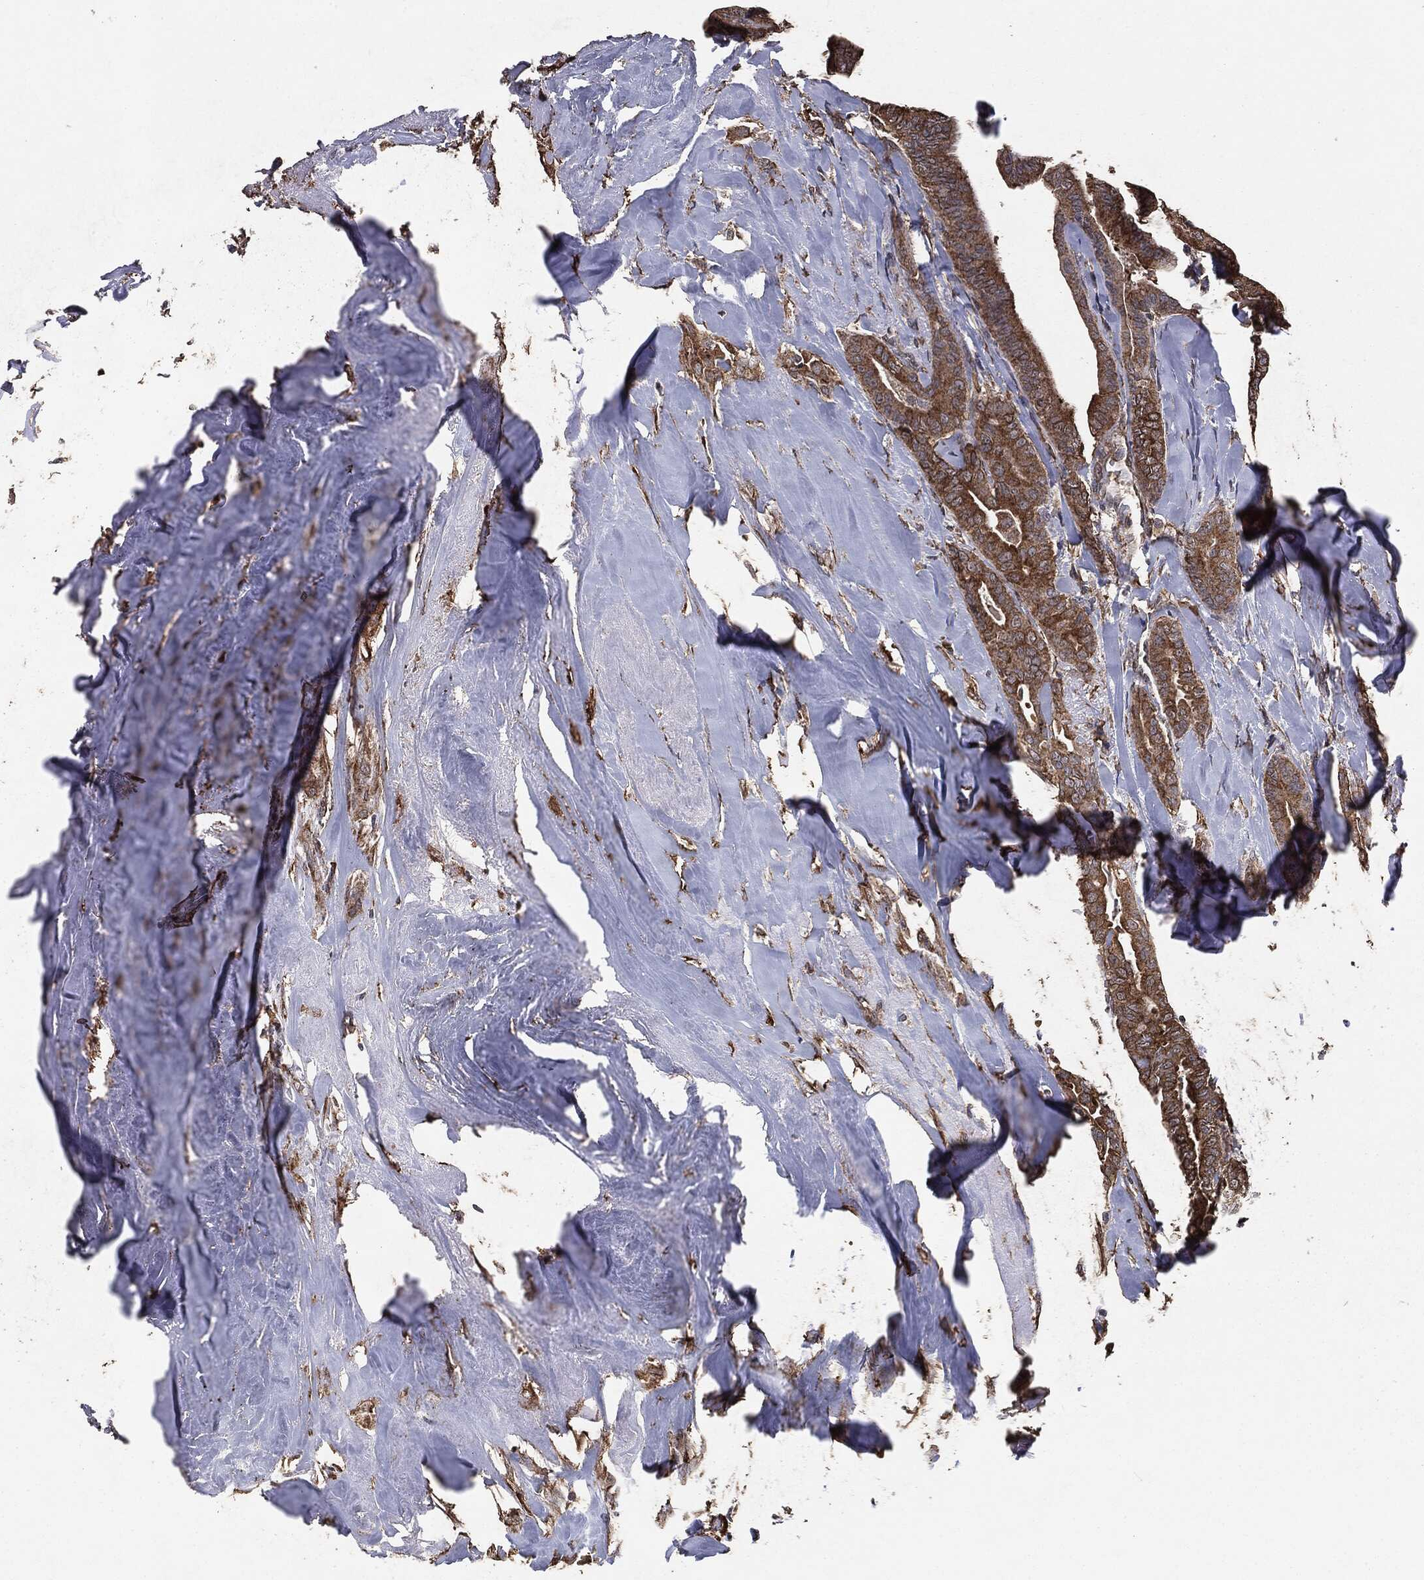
{"staining": {"intensity": "moderate", "quantity": ">75%", "location": "cytoplasmic/membranous"}, "tissue": "thyroid cancer", "cell_type": "Tumor cells", "image_type": "cancer", "snomed": [{"axis": "morphology", "description": "Papillary adenocarcinoma, NOS"}, {"axis": "topography", "description": "Thyroid gland"}], "caption": "Immunohistochemistry (IHC) image of human thyroid cancer (papillary adenocarcinoma) stained for a protein (brown), which displays medium levels of moderate cytoplasmic/membranous expression in approximately >75% of tumor cells.", "gene": "MTOR", "patient": {"sex": "male", "age": 61}}